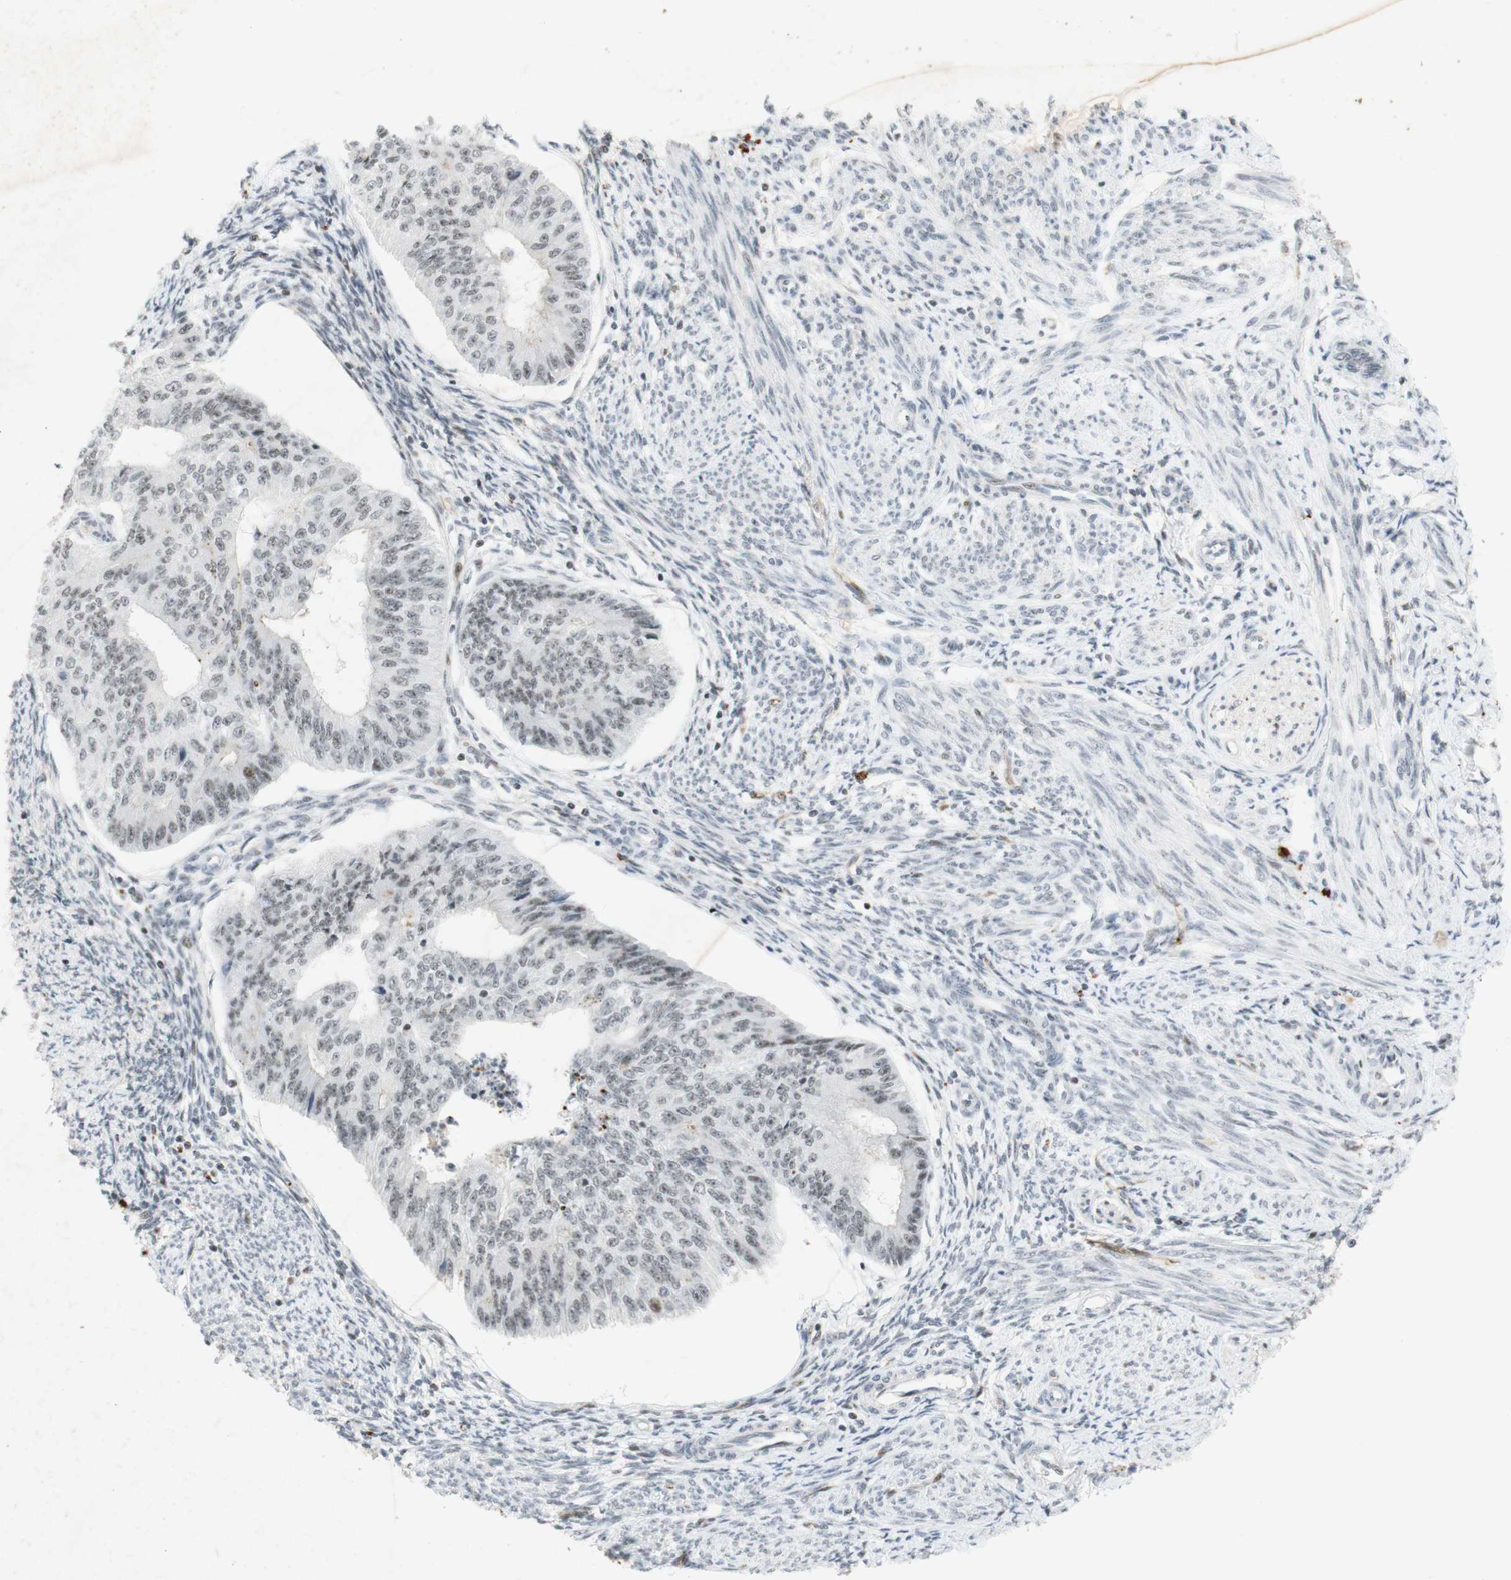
{"staining": {"intensity": "moderate", "quantity": ">75%", "location": "nuclear"}, "tissue": "endometrial cancer", "cell_type": "Tumor cells", "image_type": "cancer", "snomed": [{"axis": "morphology", "description": "Adenocarcinoma, NOS"}, {"axis": "topography", "description": "Endometrium"}], "caption": "Protein staining demonstrates moderate nuclear expression in approximately >75% of tumor cells in endometrial cancer.", "gene": "IRF1", "patient": {"sex": "female", "age": 32}}